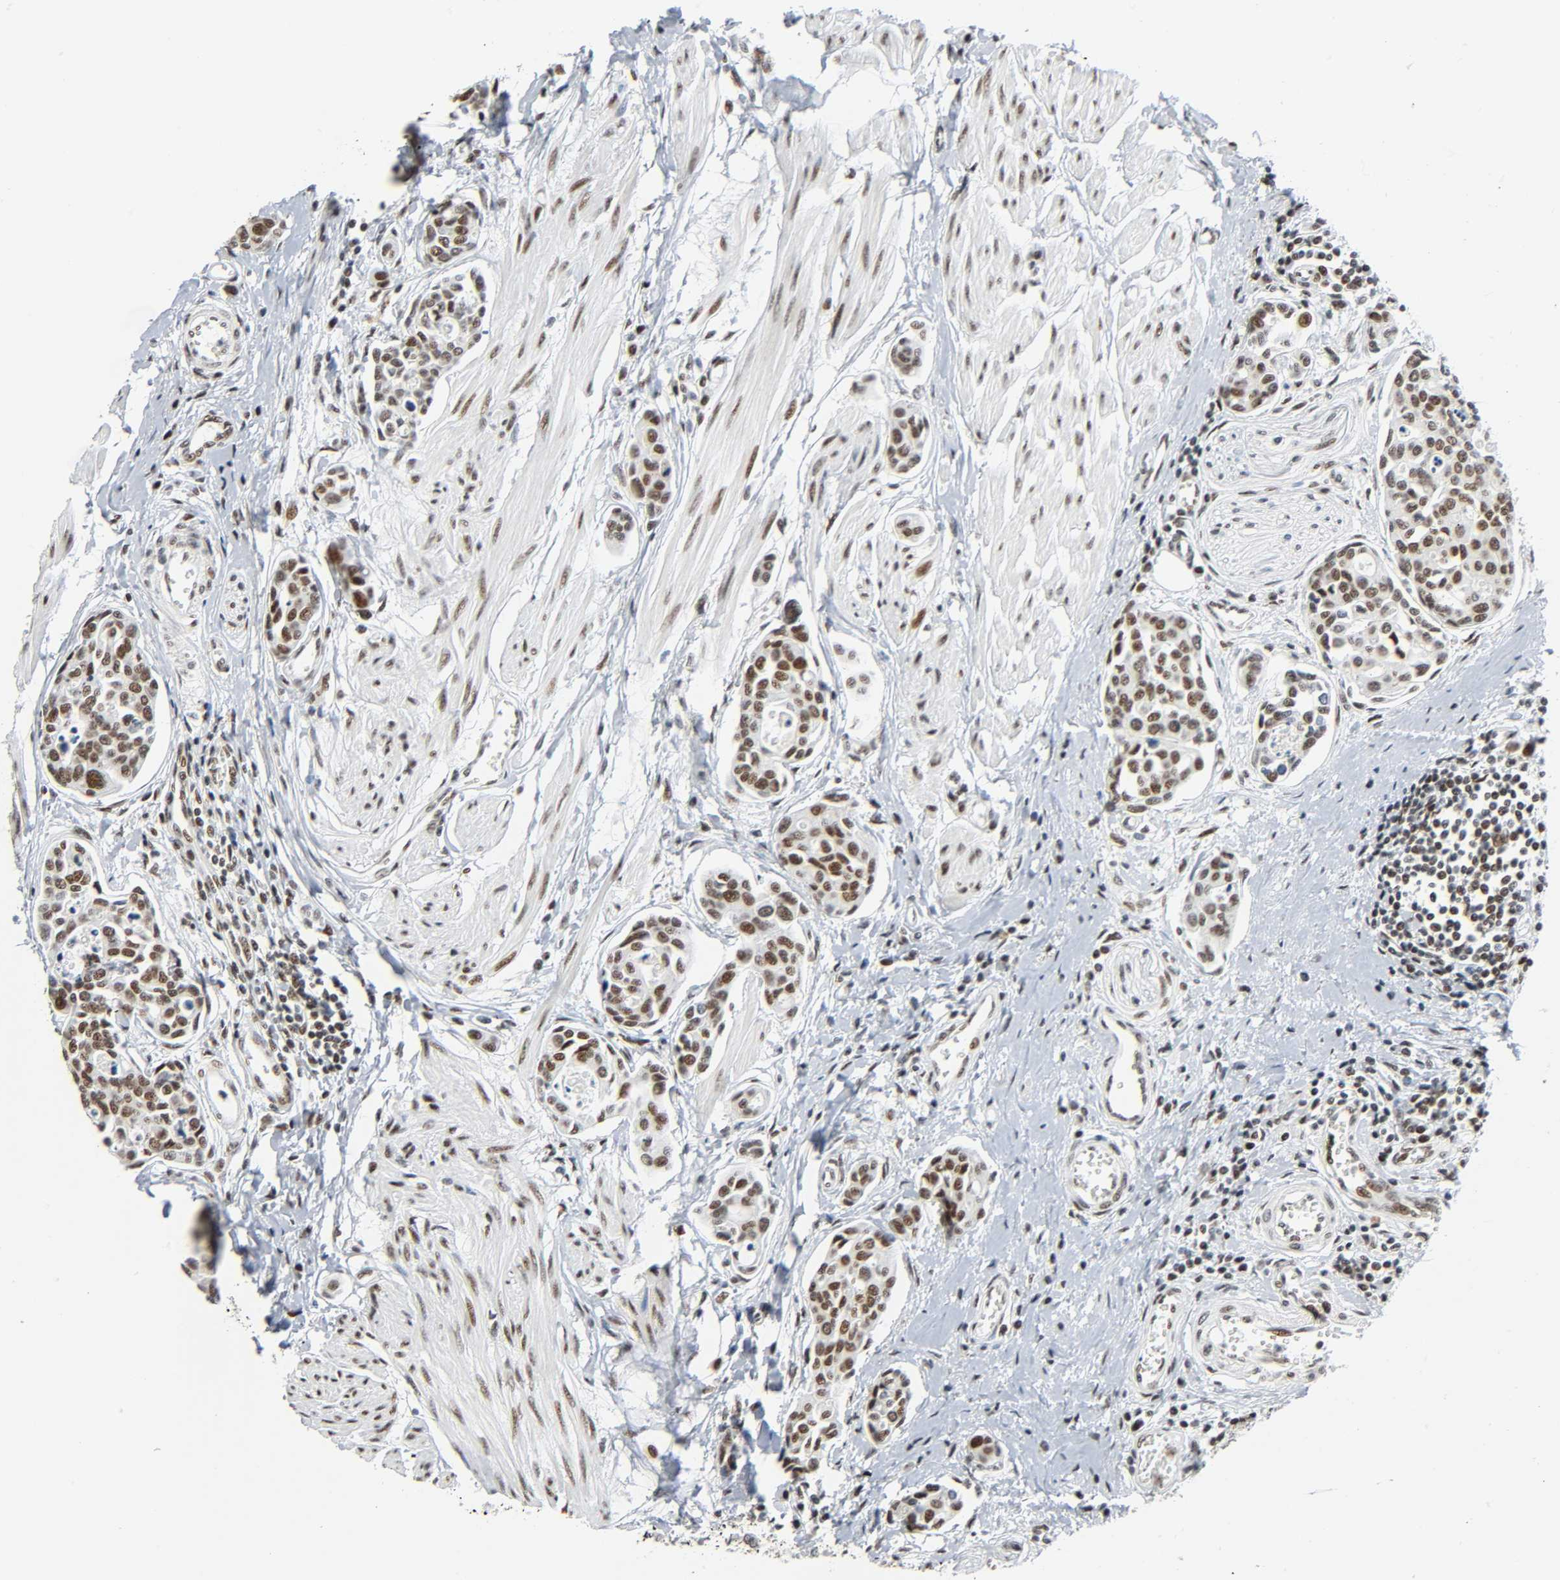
{"staining": {"intensity": "strong", "quantity": ">75%", "location": "nuclear"}, "tissue": "urothelial cancer", "cell_type": "Tumor cells", "image_type": "cancer", "snomed": [{"axis": "morphology", "description": "Urothelial carcinoma, High grade"}, {"axis": "topography", "description": "Urinary bladder"}], "caption": "High-magnification brightfield microscopy of urothelial cancer stained with DAB (brown) and counterstained with hematoxylin (blue). tumor cells exhibit strong nuclear positivity is appreciated in about>75% of cells.", "gene": "CDK9", "patient": {"sex": "male", "age": 78}}